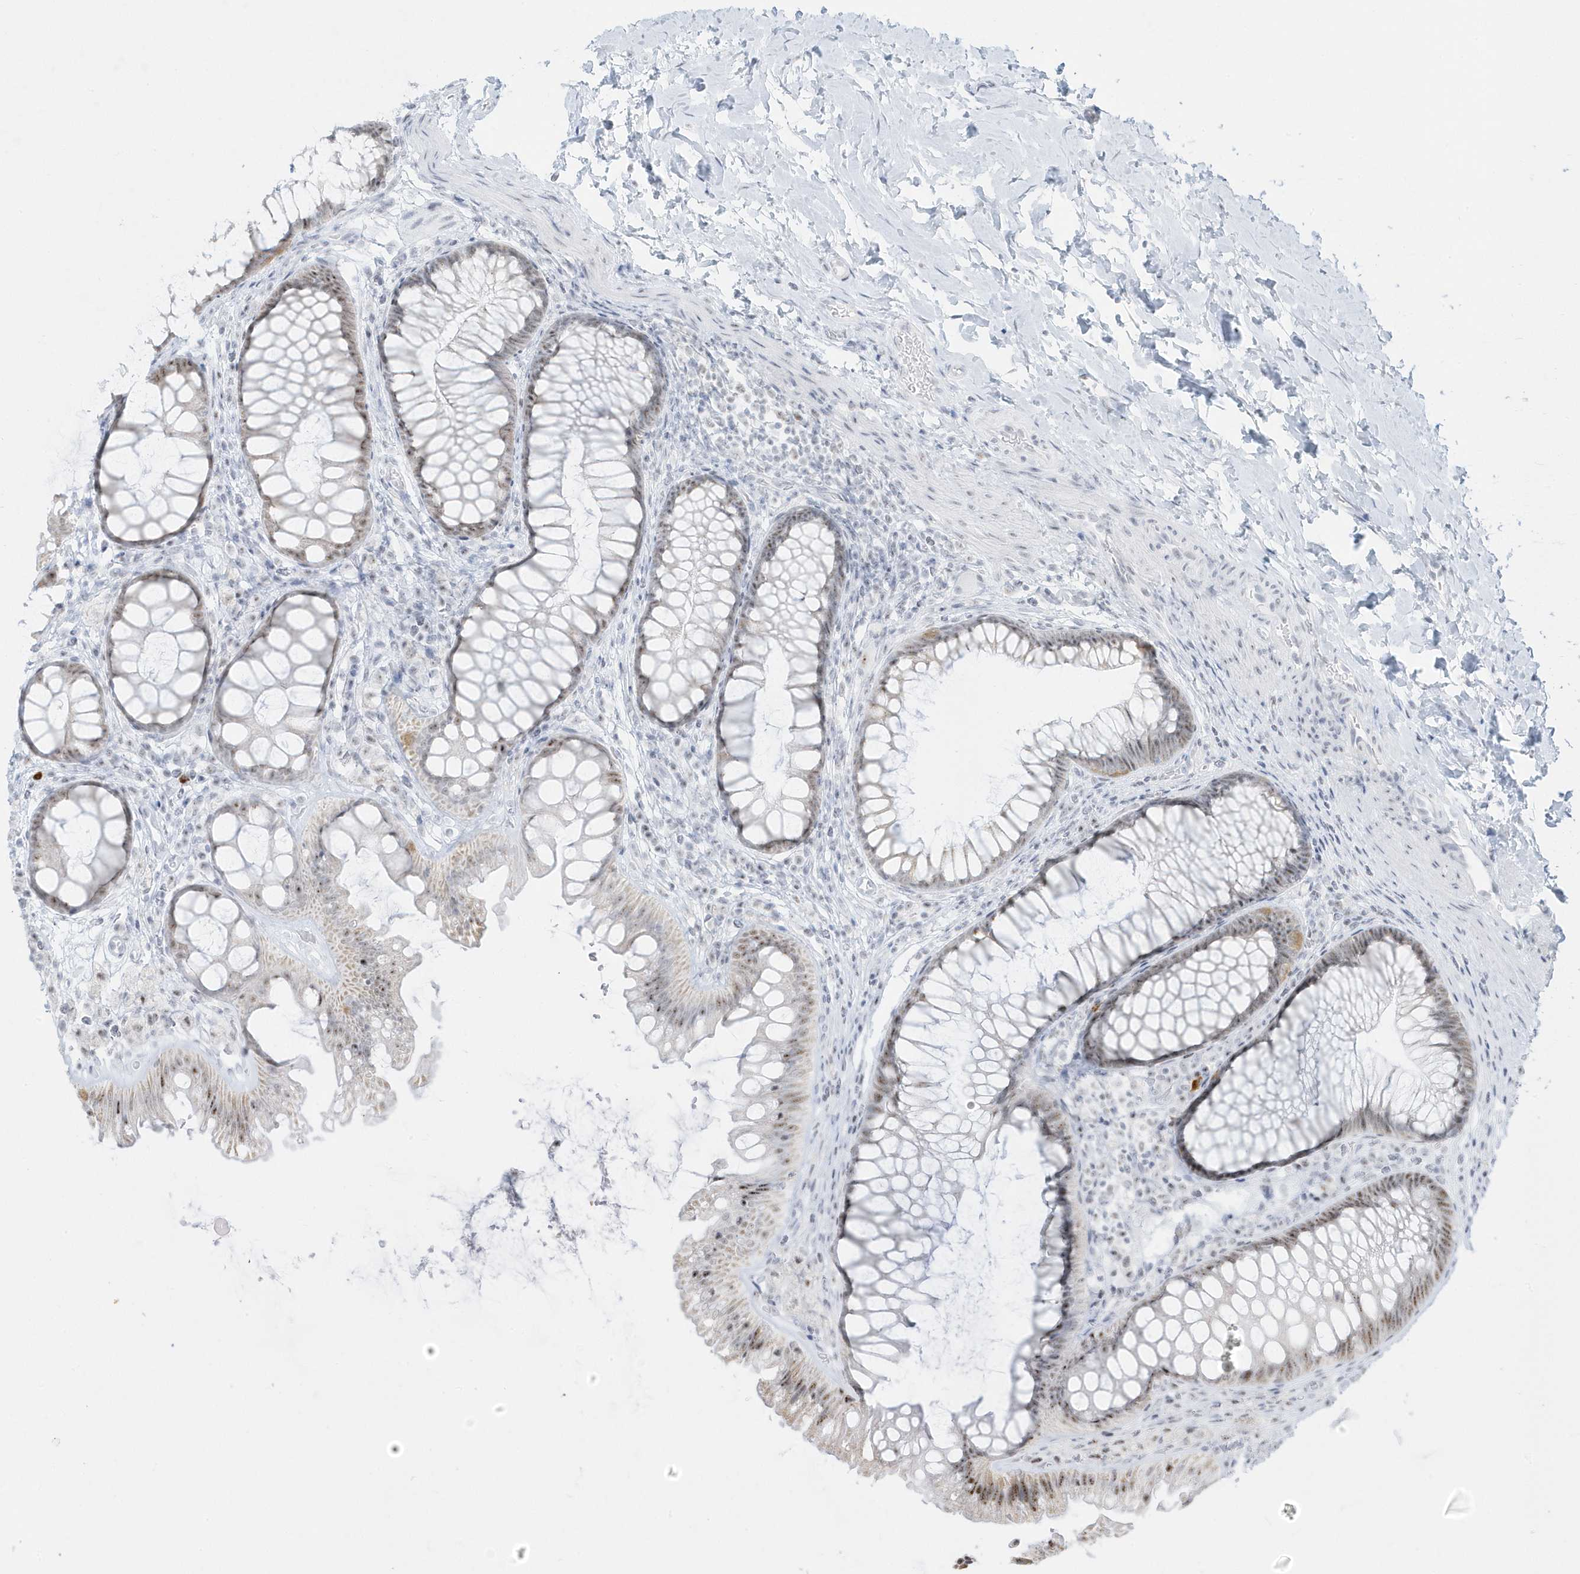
{"staining": {"intensity": "negative", "quantity": "none", "location": "none"}, "tissue": "colon", "cell_type": "Endothelial cells", "image_type": "normal", "snomed": [{"axis": "morphology", "description": "Normal tissue, NOS"}, {"axis": "topography", "description": "Colon"}], "caption": "High power microscopy micrograph of an immunohistochemistry (IHC) histopathology image of normal colon, revealing no significant expression in endothelial cells. (Stains: DAB (3,3'-diaminobenzidine) immunohistochemistry with hematoxylin counter stain, Microscopy: brightfield microscopy at high magnification).", "gene": "PLEKHN1", "patient": {"sex": "female", "age": 62}}